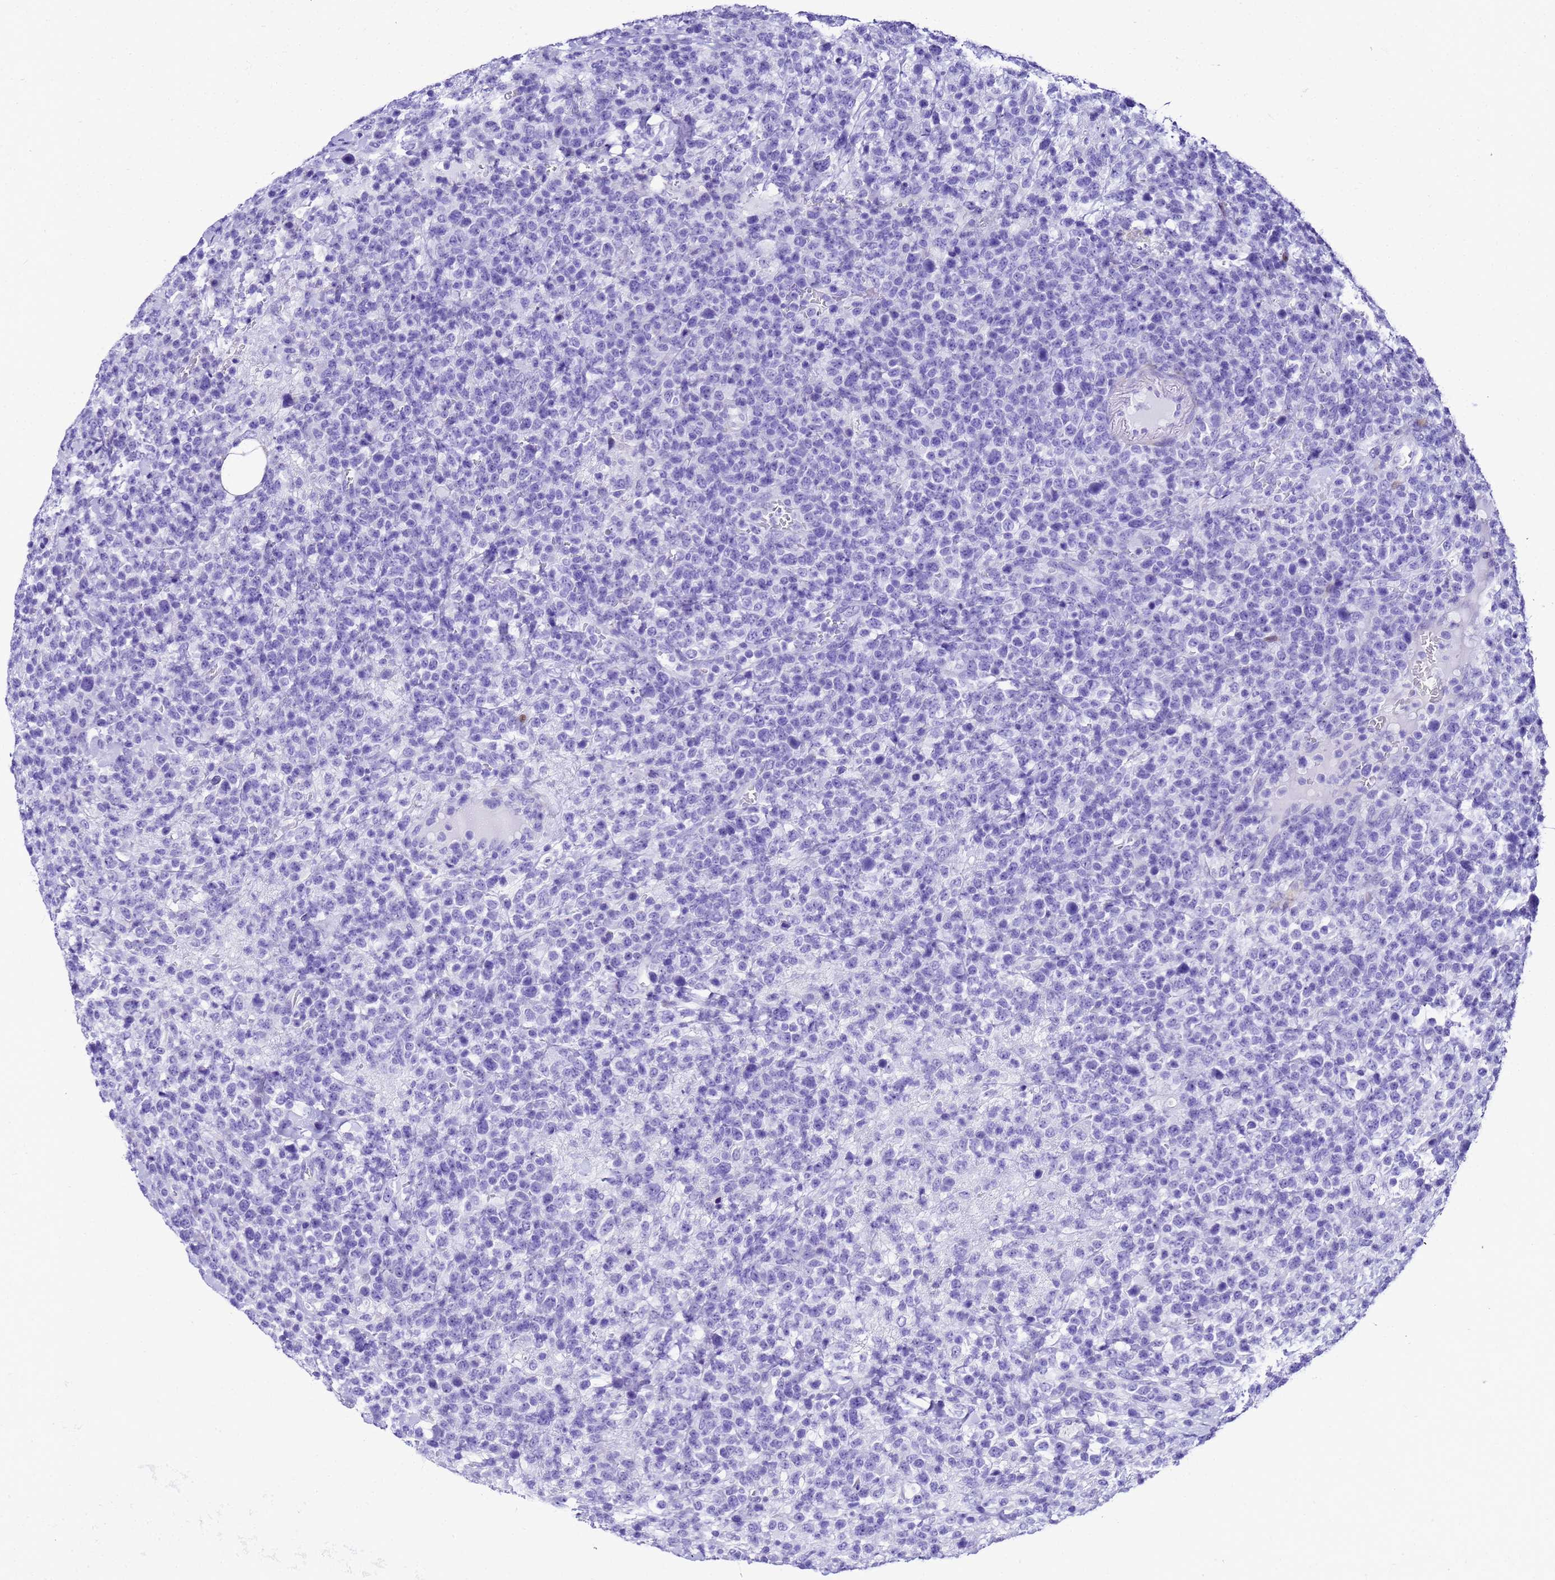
{"staining": {"intensity": "negative", "quantity": "none", "location": "none"}, "tissue": "lymphoma", "cell_type": "Tumor cells", "image_type": "cancer", "snomed": [{"axis": "morphology", "description": "Malignant lymphoma, non-Hodgkin's type, High grade"}, {"axis": "topography", "description": "Colon"}], "caption": "DAB immunohistochemical staining of human lymphoma displays no significant expression in tumor cells.", "gene": "UGT2B10", "patient": {"sex": "female", "age": 53}}